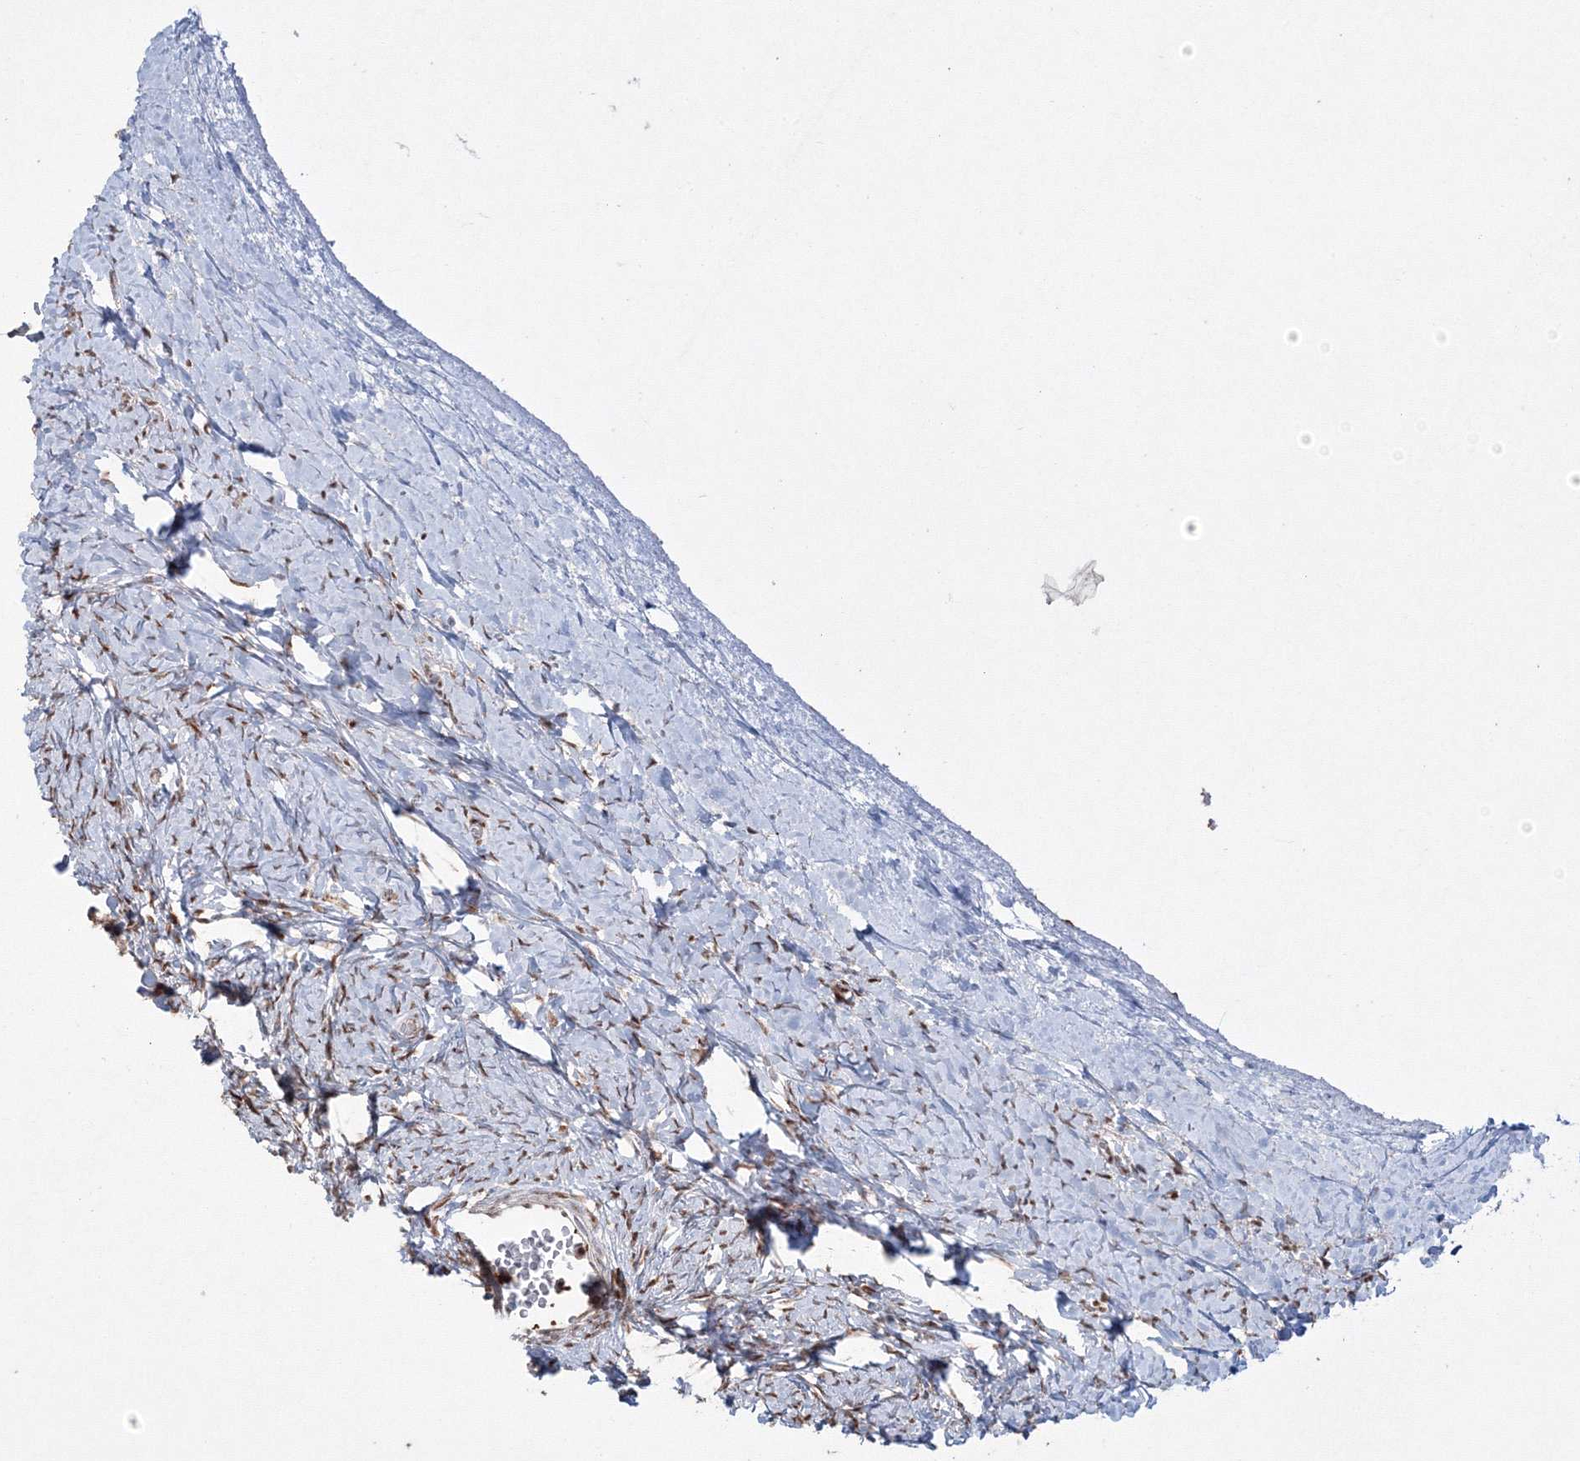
{"staining": {"intensity": "moderate", "quantity": ">75%", "location": "nuclear"}, "tissue": "ovary", "cell_type": "Ovarian stroma cells", "image_type": "normal", "snomed": [{"axis": "morphology", "description": "Normal tissue, NOS"}, {"axis": "morphology", "description": "Developmental malformation"}, {"axis": "topography", "description": "Ovary"}], "caption": "Brown immunohistochemical staining in benign ovary exhibits moderate nuclear positivity in about >75% of ovarian stroma cells. The staining was performed using DAB to visualize the protein expression in brown, while the nuclei were stained in blue with hematoxylin (Magnification: 20x).", "gene": "LIG1", "patient": {"sex": "female", "age": 39}}